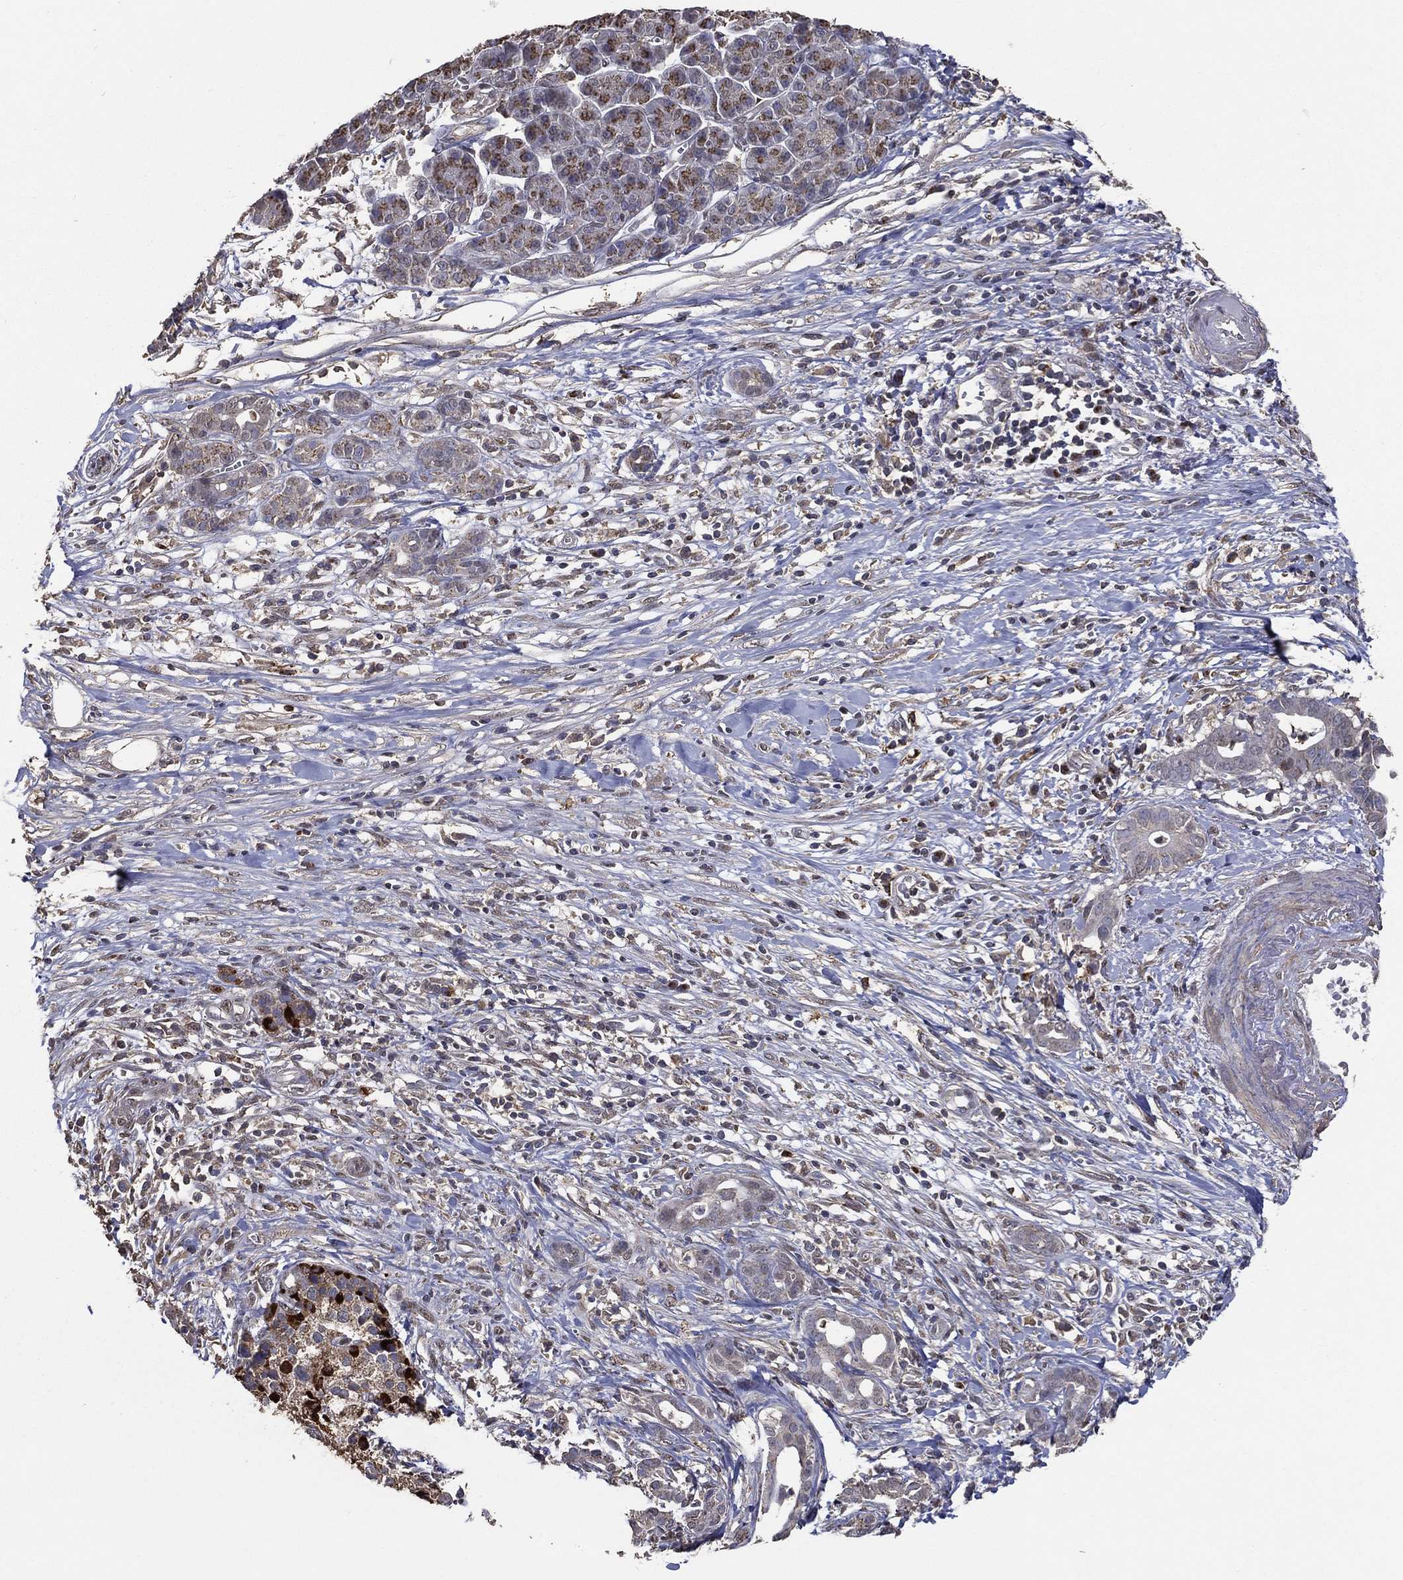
{"staining": {"intensity": "weak", "quantity": ">75%", "location": "cytoplasmic/membranous"}, "tissue": "pancreatic cancer", "cell_type": "Tumor cells", "image_type": "cancer", "snomed": [{"axis": "morphology", "description": "Adenocarcinoma, NOS"}, {"axis": "topography", "description": "Pancreas"}], "caption": "A photomicrograph of pancreatic cancer stained for a protein demonstrates weak cytoplasmic/membranous brown staining in tumor cells.", "gene": "GPR183", "patient": {"sex": "male", "age": 61}}